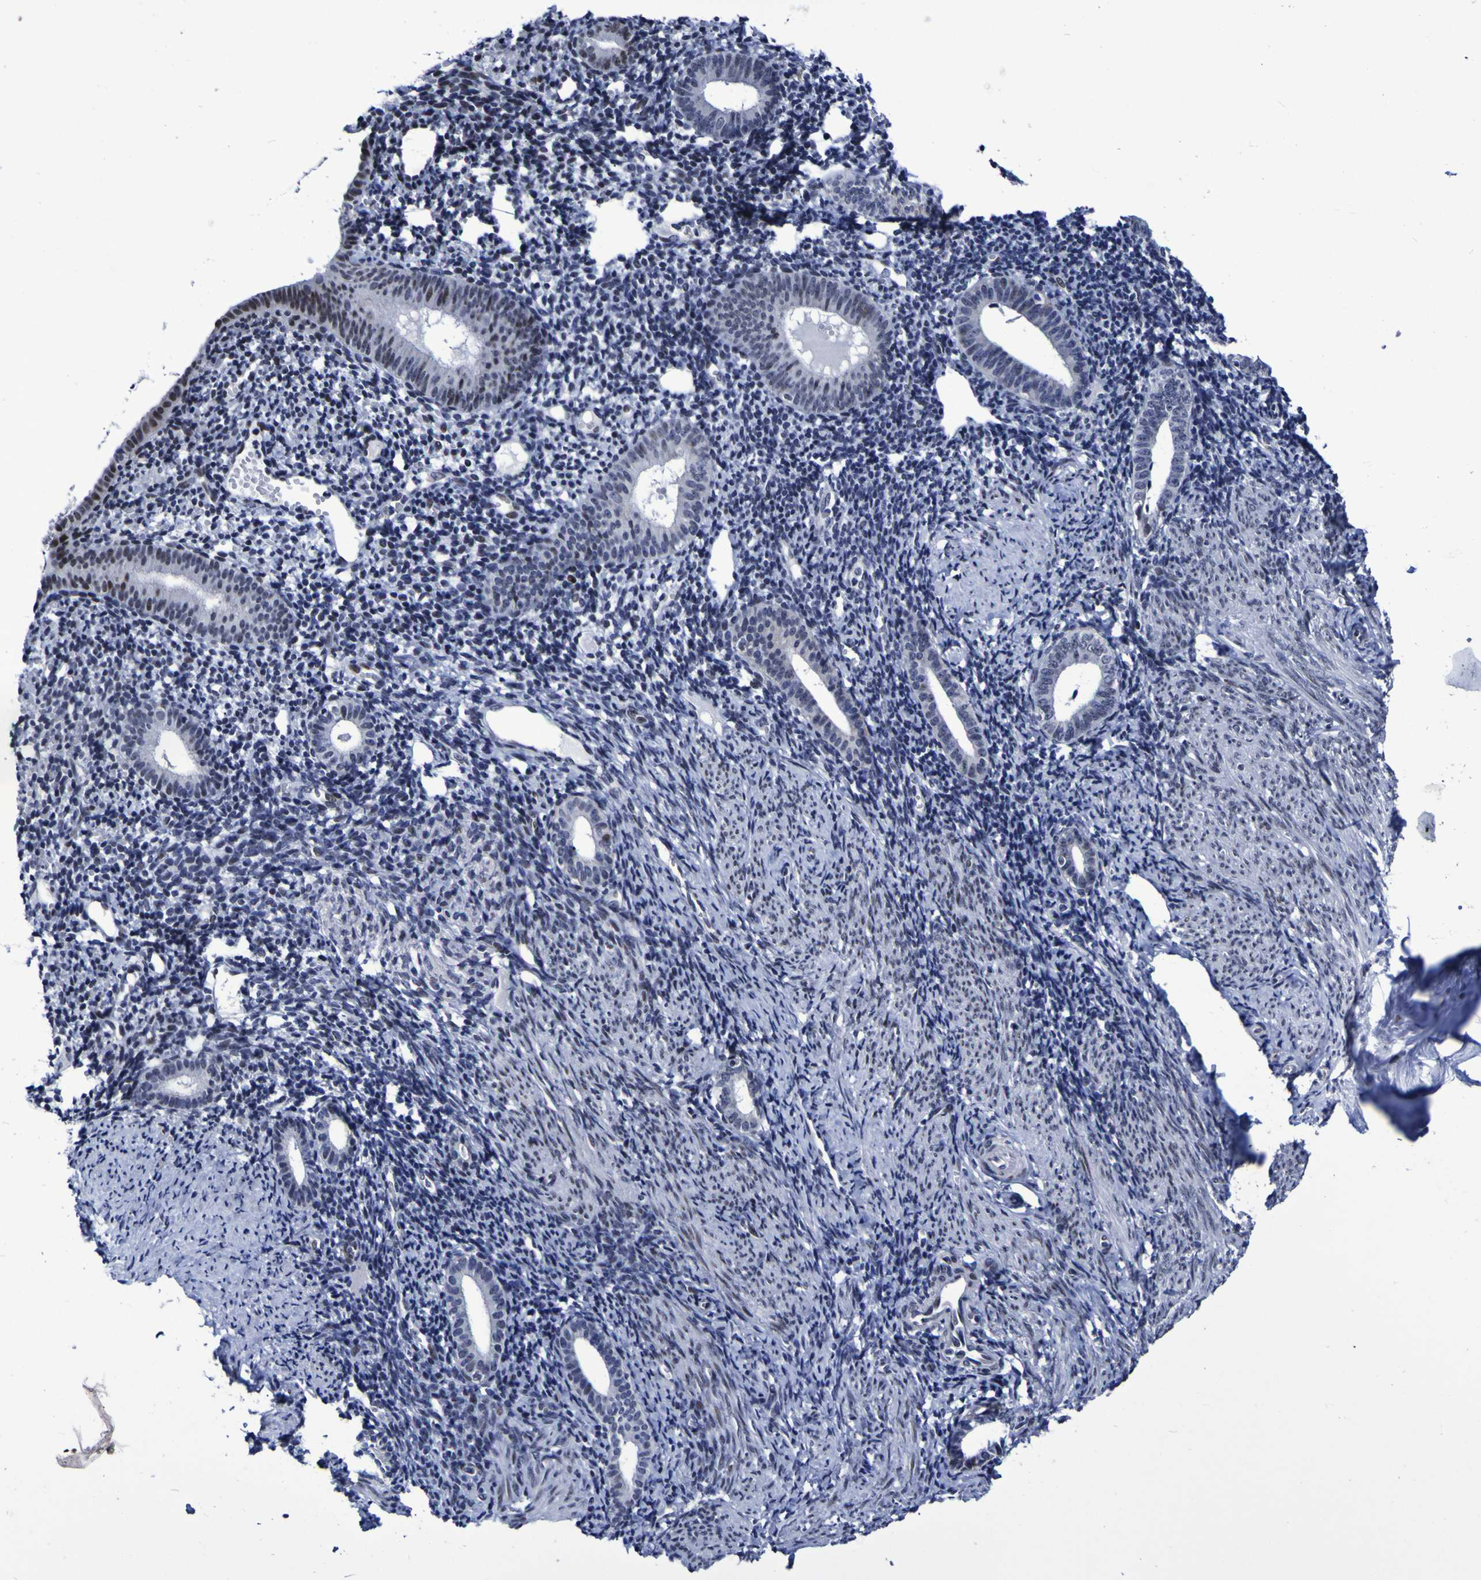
{"staining": {"intensity": "weak", "quantity": "<25%", "location": "nuclear"}, "tissue": "endometrium", "cell_type": "Cells in endometrial stroma", "image_type": "normal", "snomed": [{"axis": "morphology", "description": "Normal tissue, NOS"}, {"axis": "topography", "description": "Endometrium"}], "caption": "A micrograph of endometrium stained for a protein reveals no brown staining in cells in endometrial stroma.", "gene": "MBD3", "patient": {"sex": "female", "age": 50}}